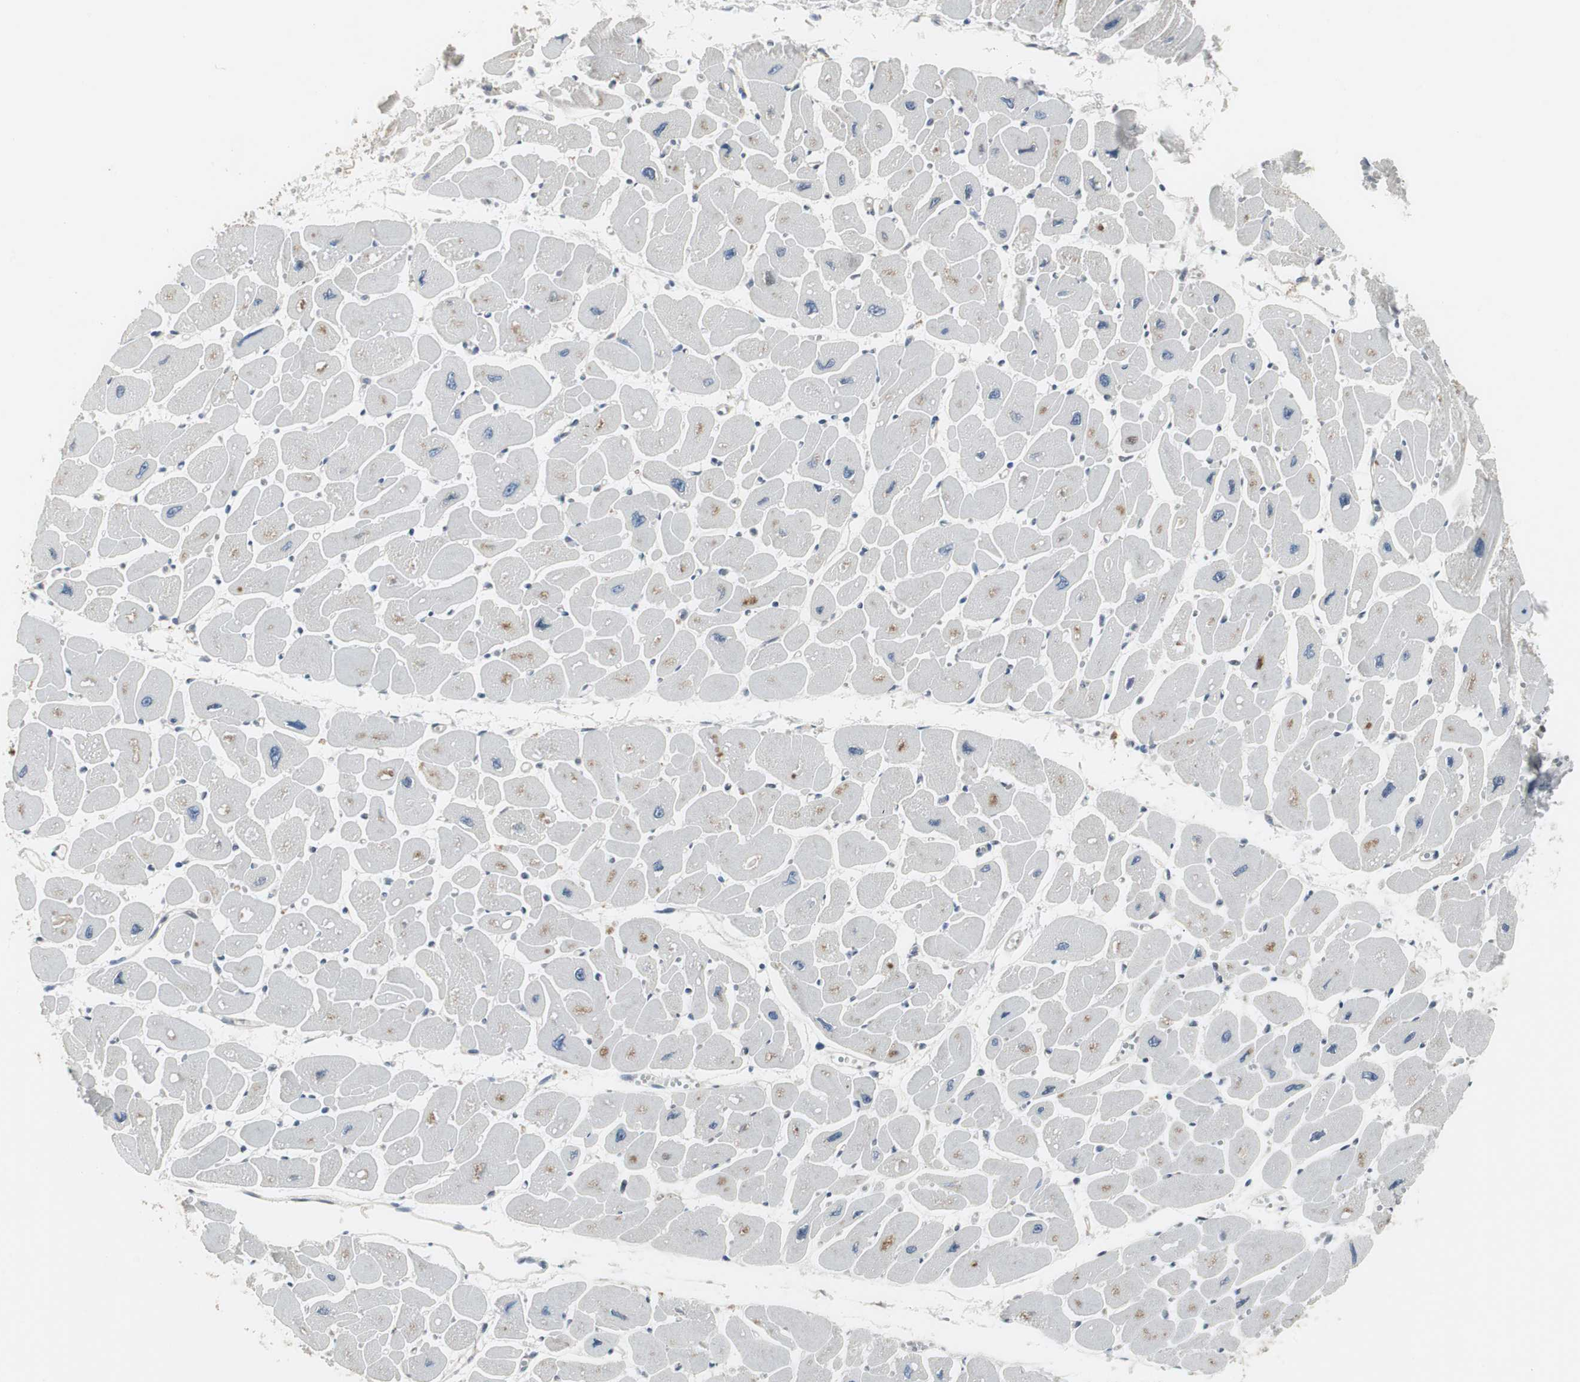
{"staining": {"intensity": "negative", "quantity": "none", "location": "none"}, "tissue": "heart muscle", "cell_type": "Cardiomyocytes", "image_type": "normal", "snomed": [{"axis": "morphology", "description": "Normal tissue, NOS"}, {"axis": "topography", "description": "Heart"}], "caption": "The image displays no significant positivity in cardiomyocytes of heart muscle.", "gene": "MKX", "patient": {"sex": "female", "age": 54}}